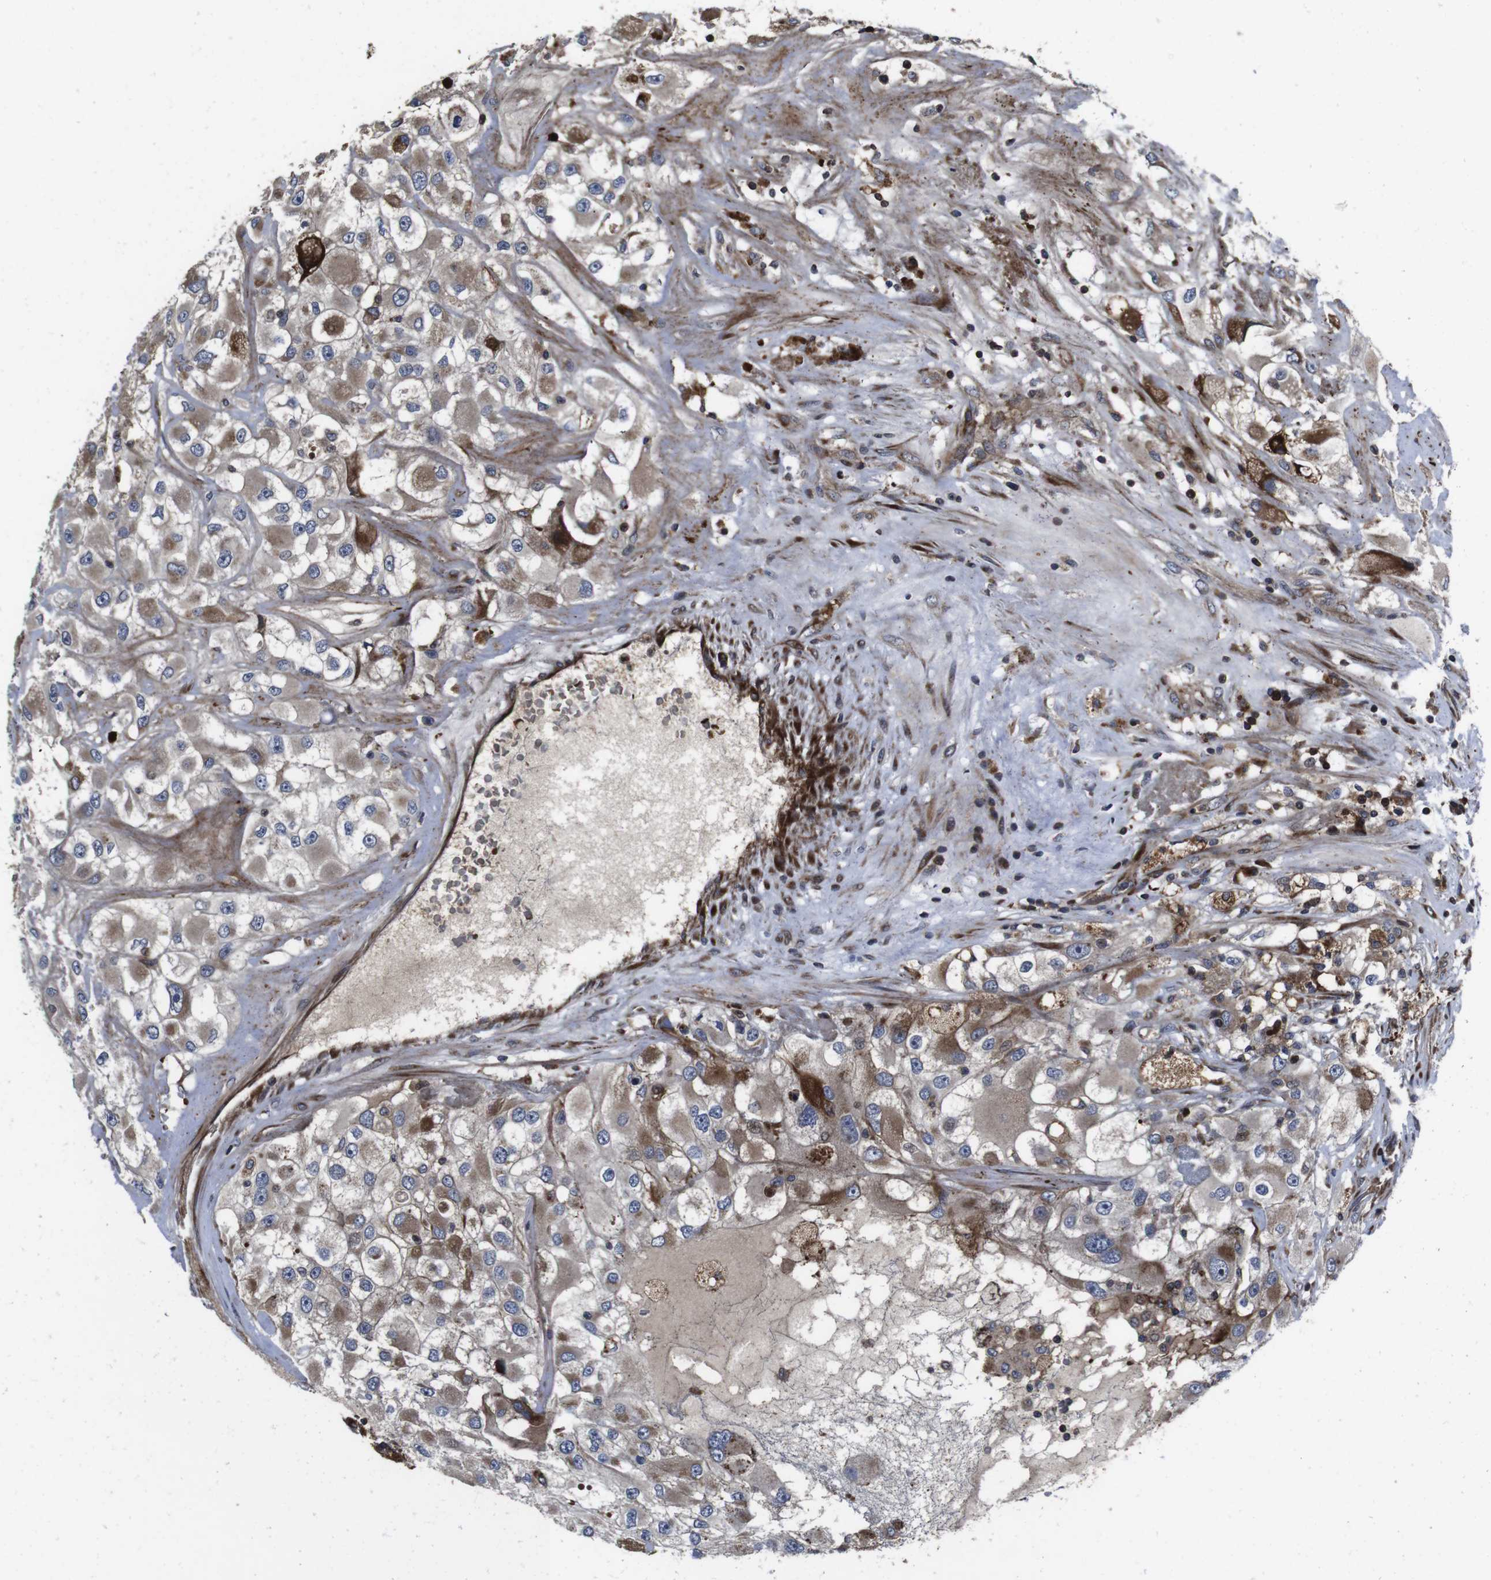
{"staining": {"intensity": "moderate", "quantity": ">75%", "location": "cytoplasmic/membranous"}, "tissue": "renal cancer", "cell_type": "Tumor cells", "image_type": "cancer", "snomed": [{"axis": "morphology", "description": "Adenocarcinoma, NOS"}, {"axis": "topography", "description": "Kidney"}], "caption": "Moderate cytoplasmic/membranous positivity for a protein is identified in about >75% of tumor cells of renal cancer using immunohistochemistry.", "gene": "SMYD3", "patient": {"sex": "female", "age": 52}}